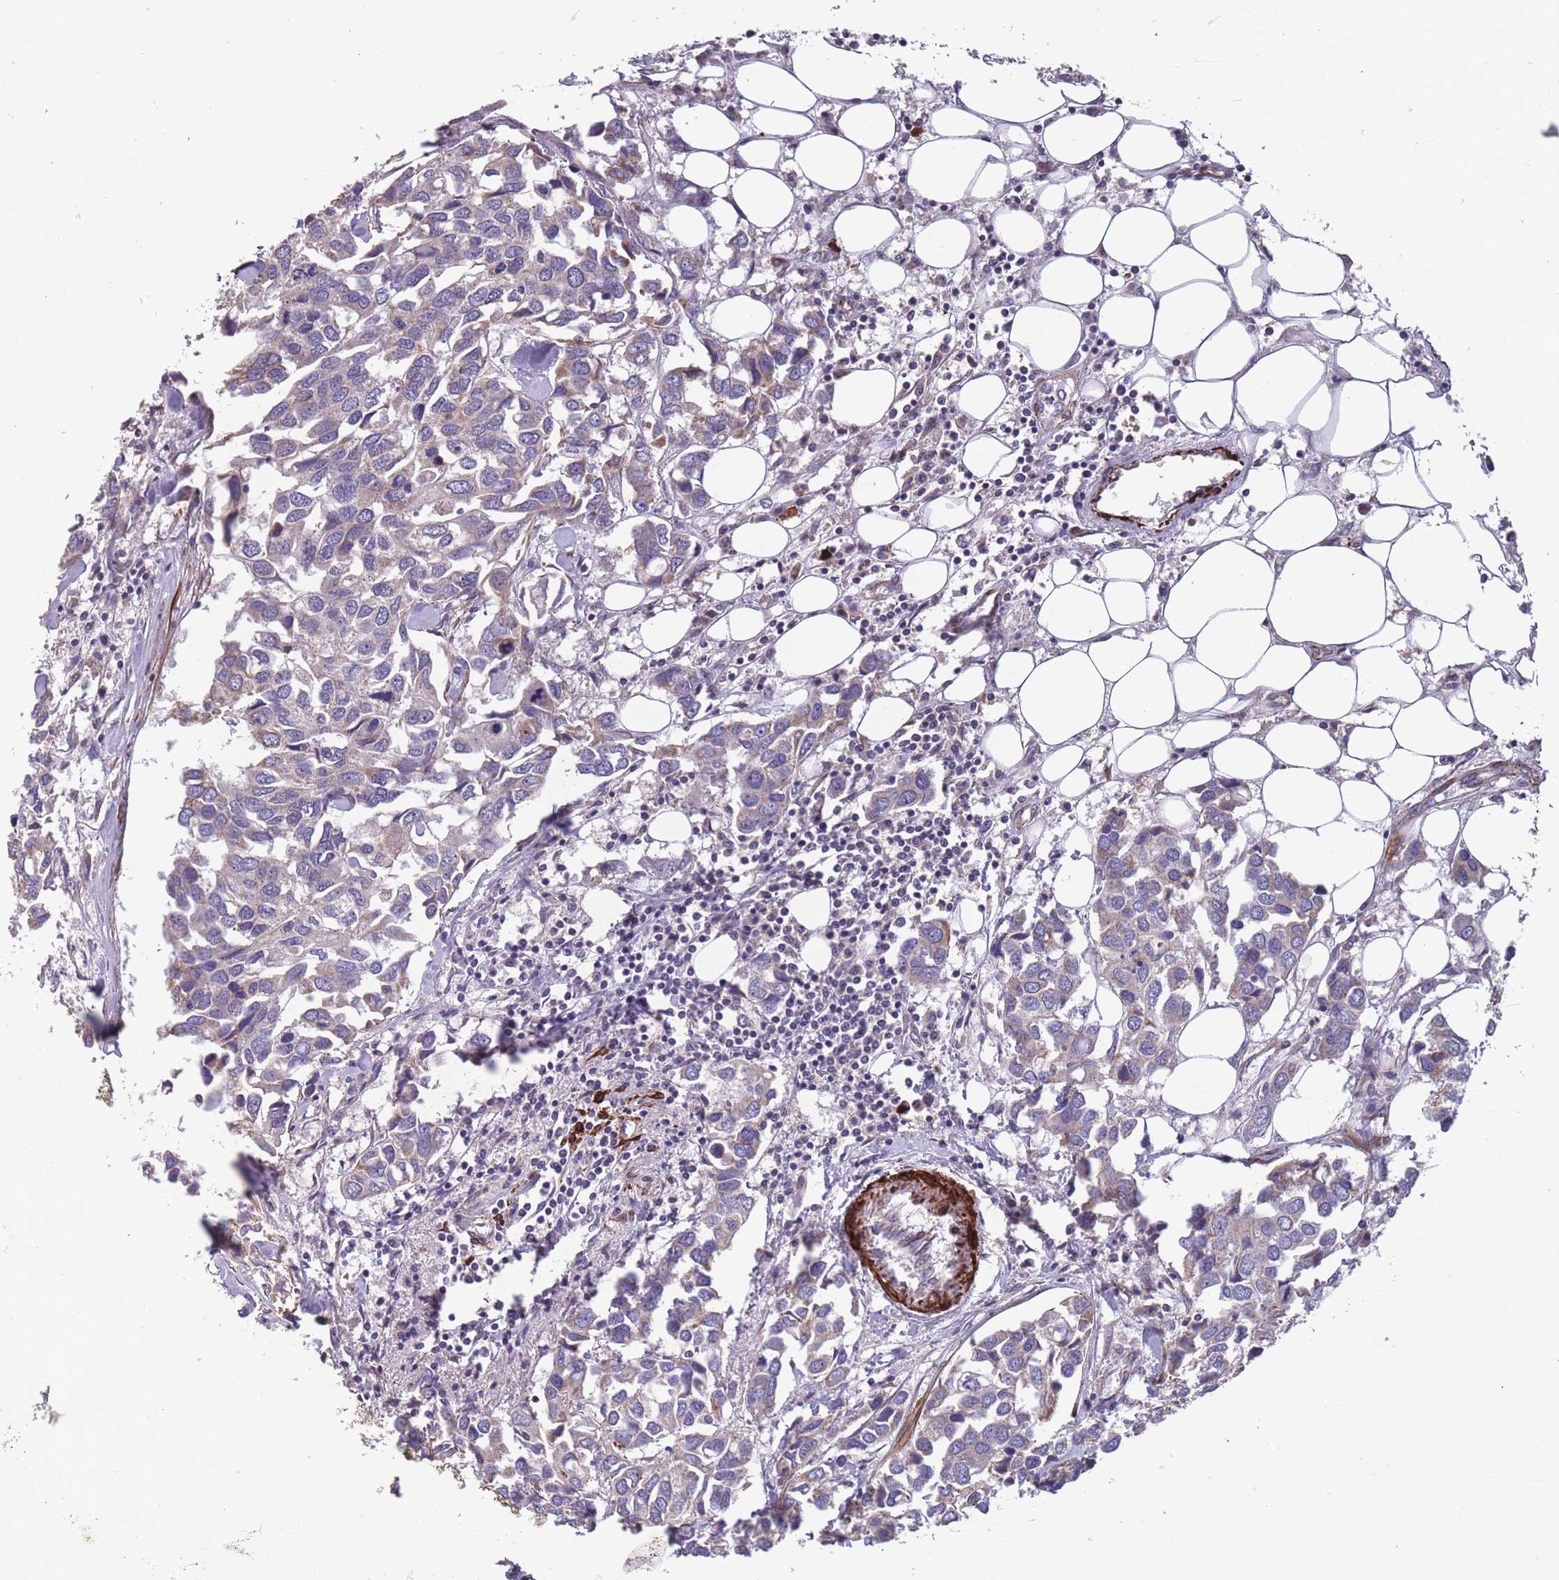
{"staining": {"intensity": "weak", "quantity": "<25%", "location": "cytoplasmic/membranous"}, "tissue": "breast cancer", "cell_type": "Tumor cells", "image_type": "cancer", "snomed": [{"axis": "morphology", "description": "Duct carcinoma"}, {"axis": "topography", "description": "Breast"}], "caption": "Immunohistochemistry image of neoplastic tissue: breast cancer (invasive ductal carcinoma) stained with DAB (3,3'-diaminobenzidine) displays no significant protein positivity in tumor cells.", "gene": "TOMM40L", "patient": {"sex": "female", "age": 83}}